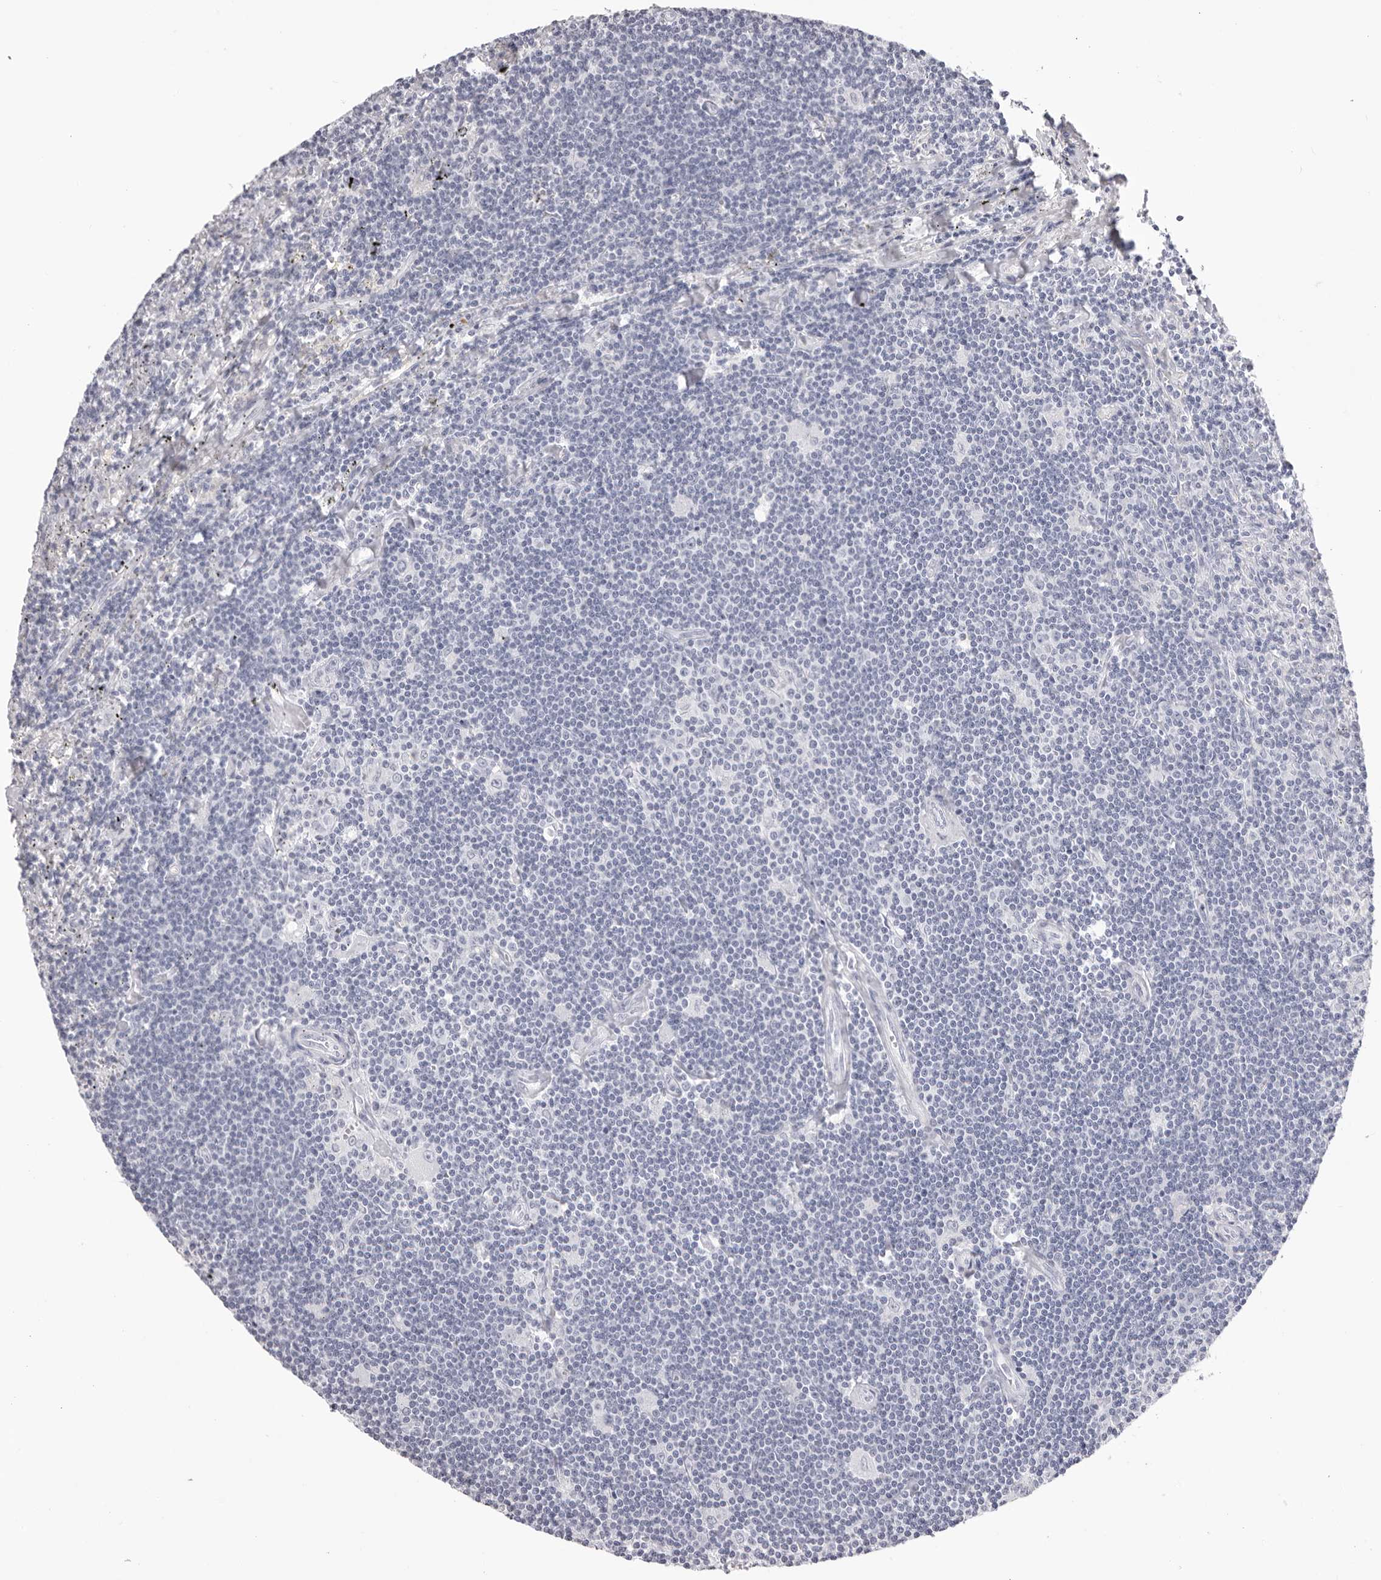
{"staining": {"intensity": "negative", "quantity": "none", "location": "none"}, "tissue": "lymphoma", "cell_type": "Tumor cells", "image_type": "cancer", "snomed": [{"axis": "morphology", "description": "Malignant lymphoma, non-Hodgkin's type, Low grade"}, {"axis": "topography", "description": "Spleen"}], "caption": "Lymphoma was stained to show a protein in brown. There is no significant staining in tumor cells. The staining was performed using DAB to visualize the protein expression in brown, while the nuclei were stained in blue with hematoxylin (Magnification: 20x).", "gene": "CST1", "patient": {"sex": "male", "age": 76}}